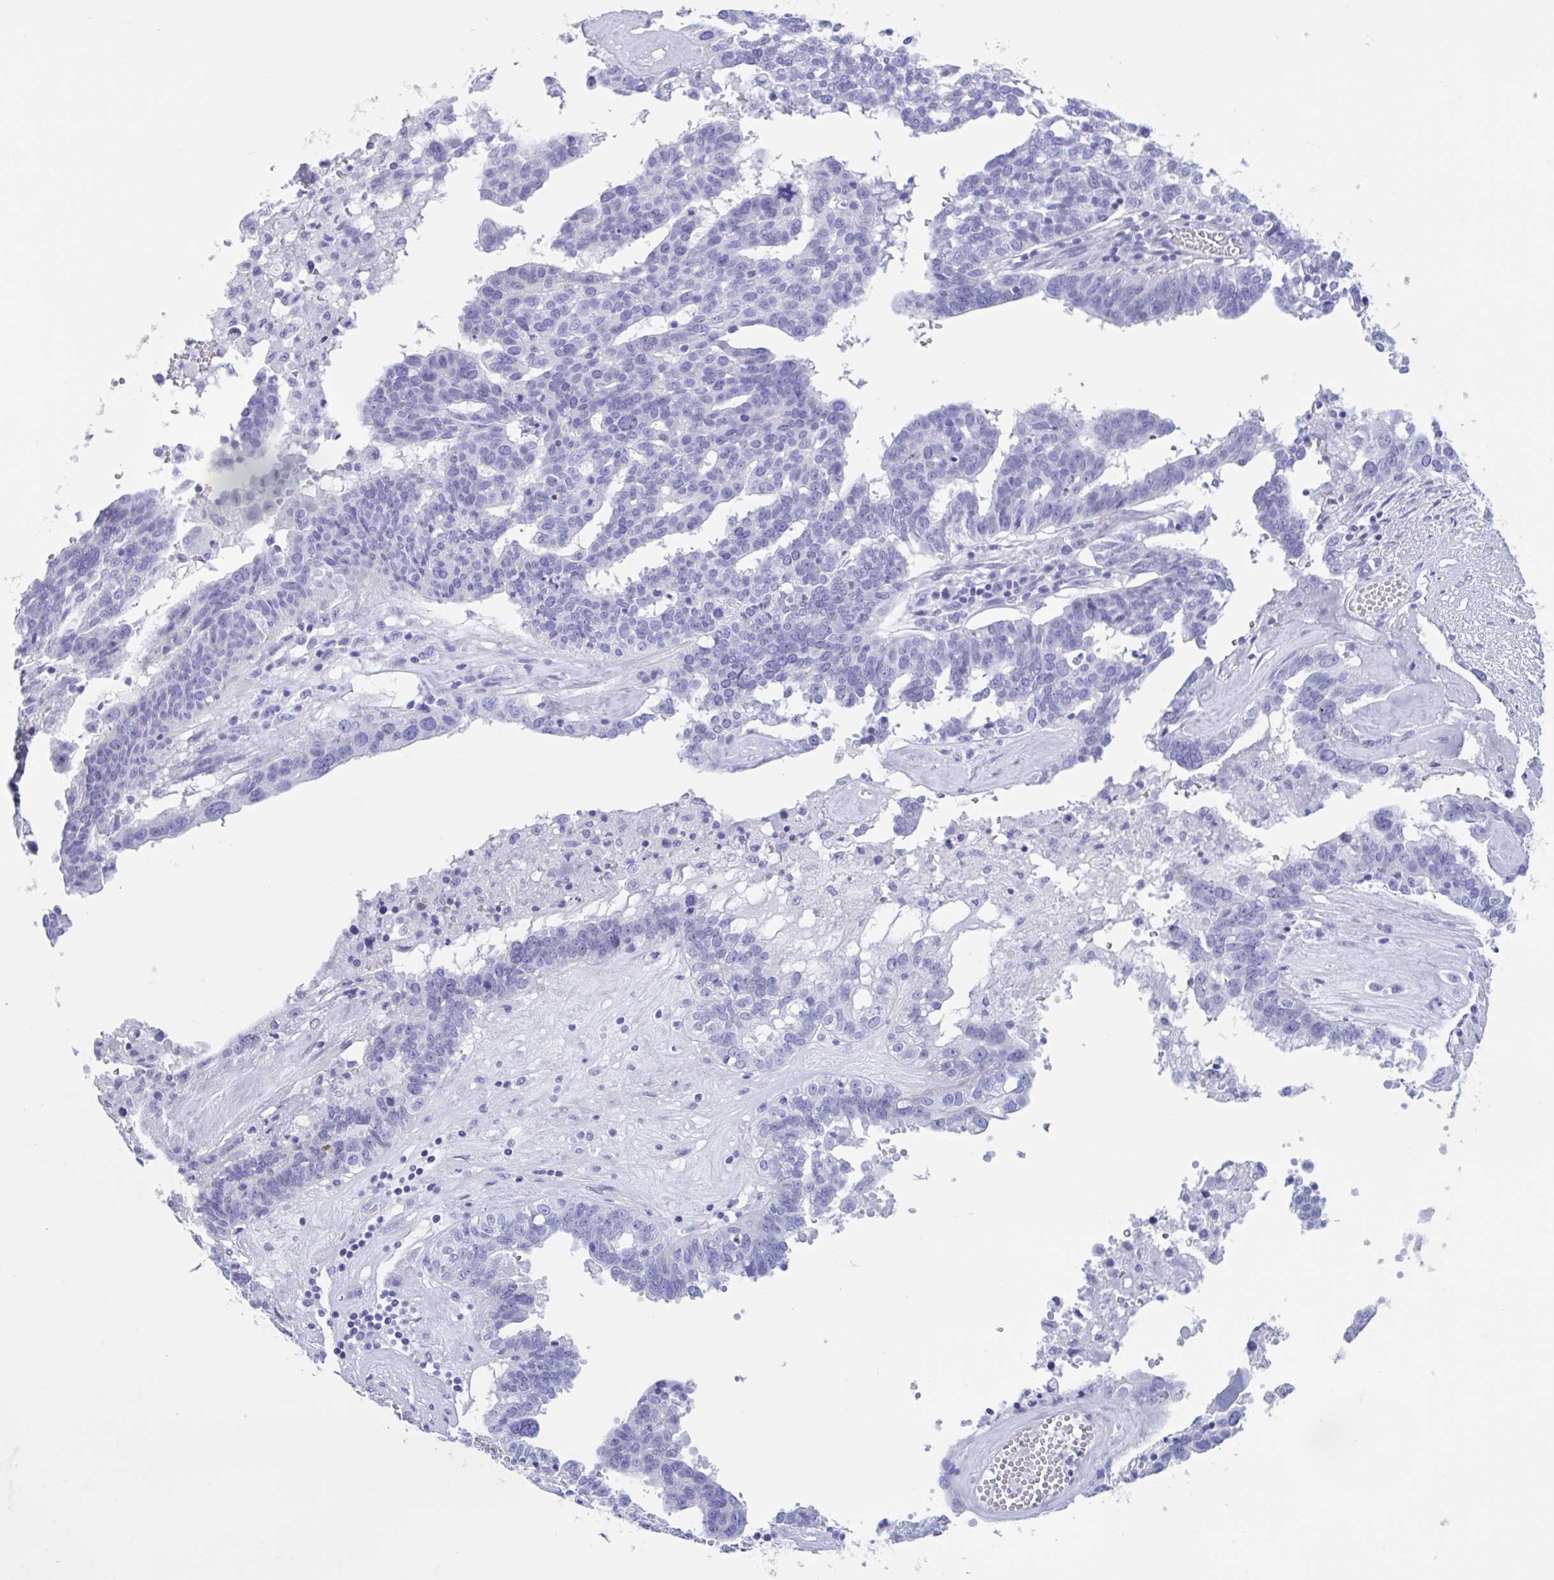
{"staining": {"intensity": "negative", "quantity": "none", "location": "none"}, "tissue": "ovarian cancer", "cell_type": "Tumor cells", "image_type": "cancer", "snomed": [{"axis": "morphology", "description": "Cystadenocarcinoma, serous, NOS"}, {"axis": "topography", "description": "Ovary"}], "caption": "A high-resolution image shows immunohistochemistry (IHC) staining of ovarian cancer, which displays no significant positivity in tumor cells. (DAB (3,3'-diaminobenzidine) IHC, high magnification).", "gene": "CPTP", "patient": {"sex": "female", "age": 59}}